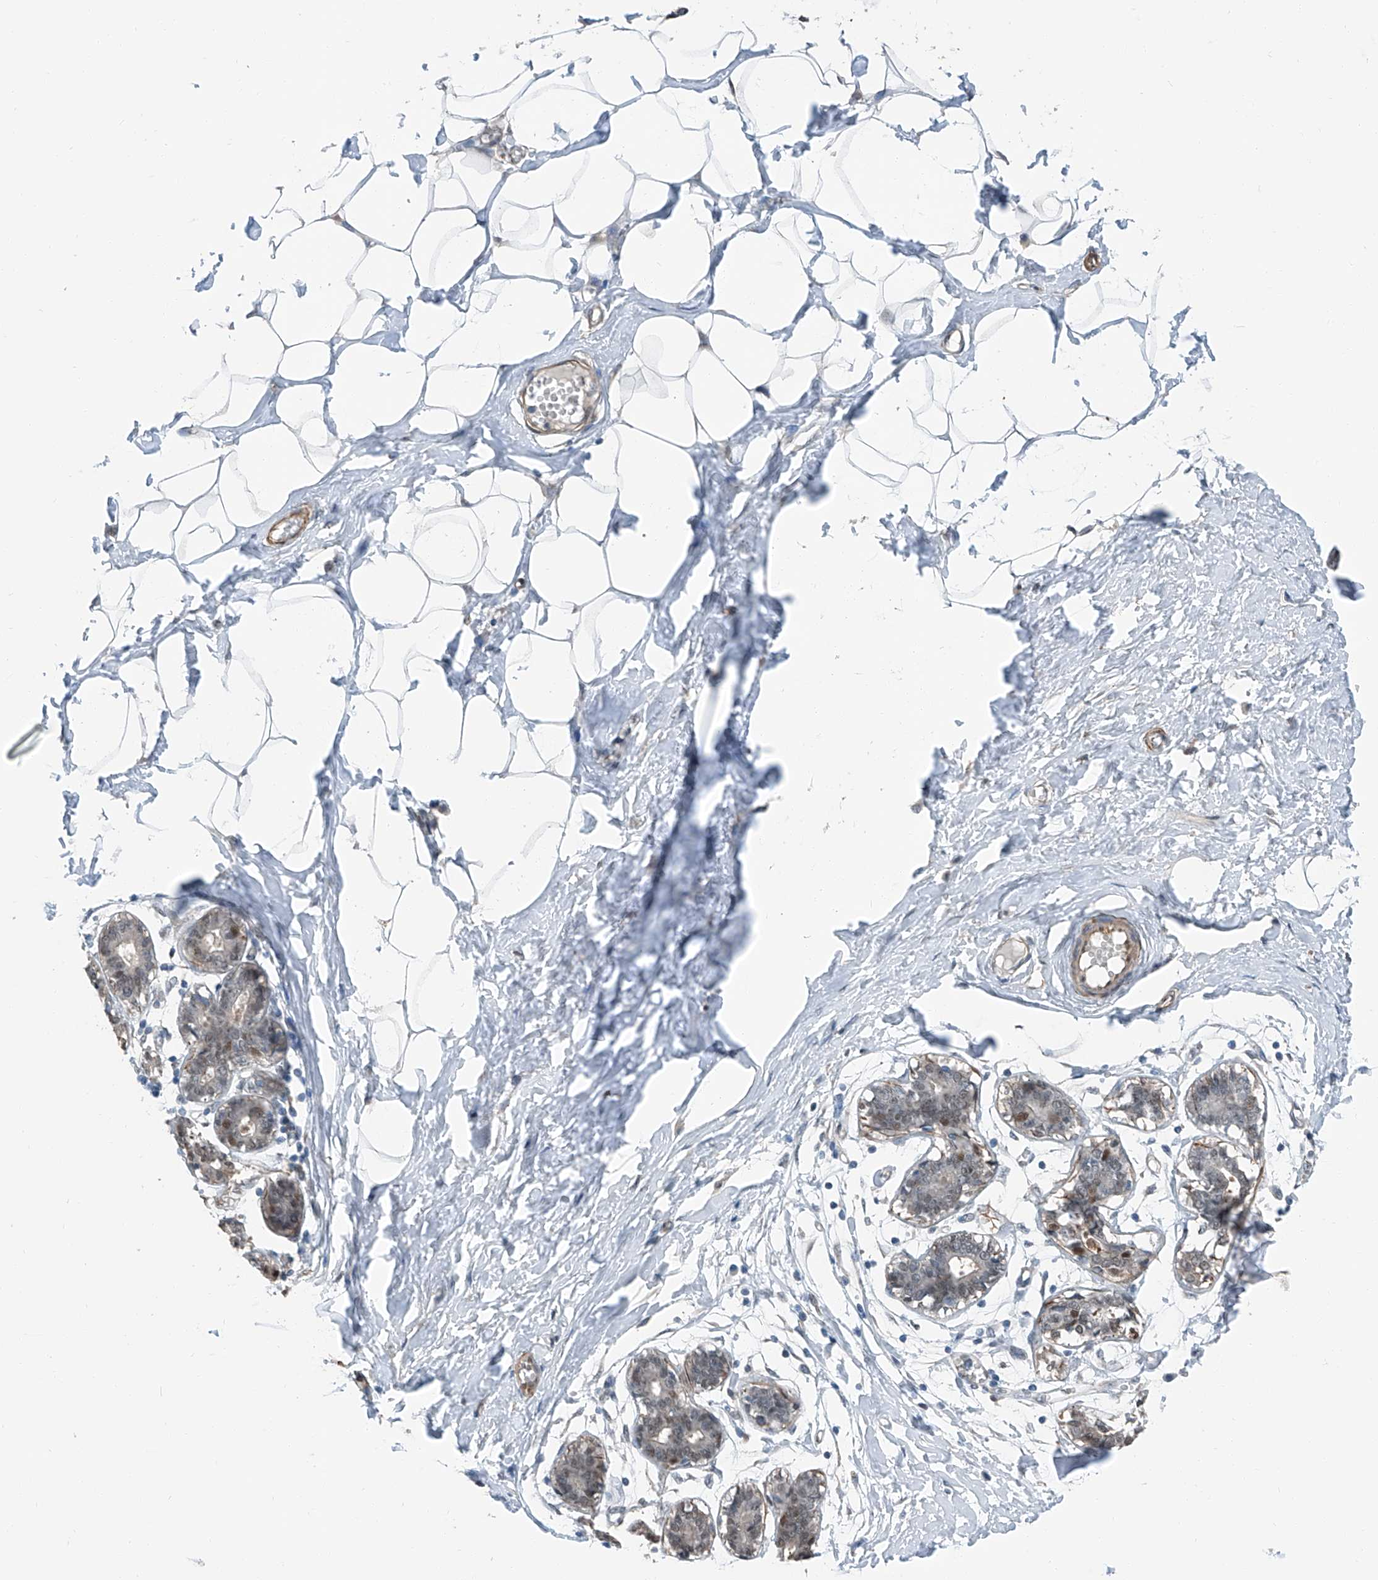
{"staining": {"intensity": "negative", "quantity": "none", "location": "none"}, "tissue": "breast", "cell_type": "Adipocytes", "image_type": "normal", "snomed": [{"axis": "morphology", "description": "Normal tissue, NOS"}, {"axis": "topography", "description": "Breast"}], "caption": "The histopathology image exhibits no staining of adipocytes in benign breast.", "gene": "HSPA6", "patient": {"sex": "female", "age": 27}}